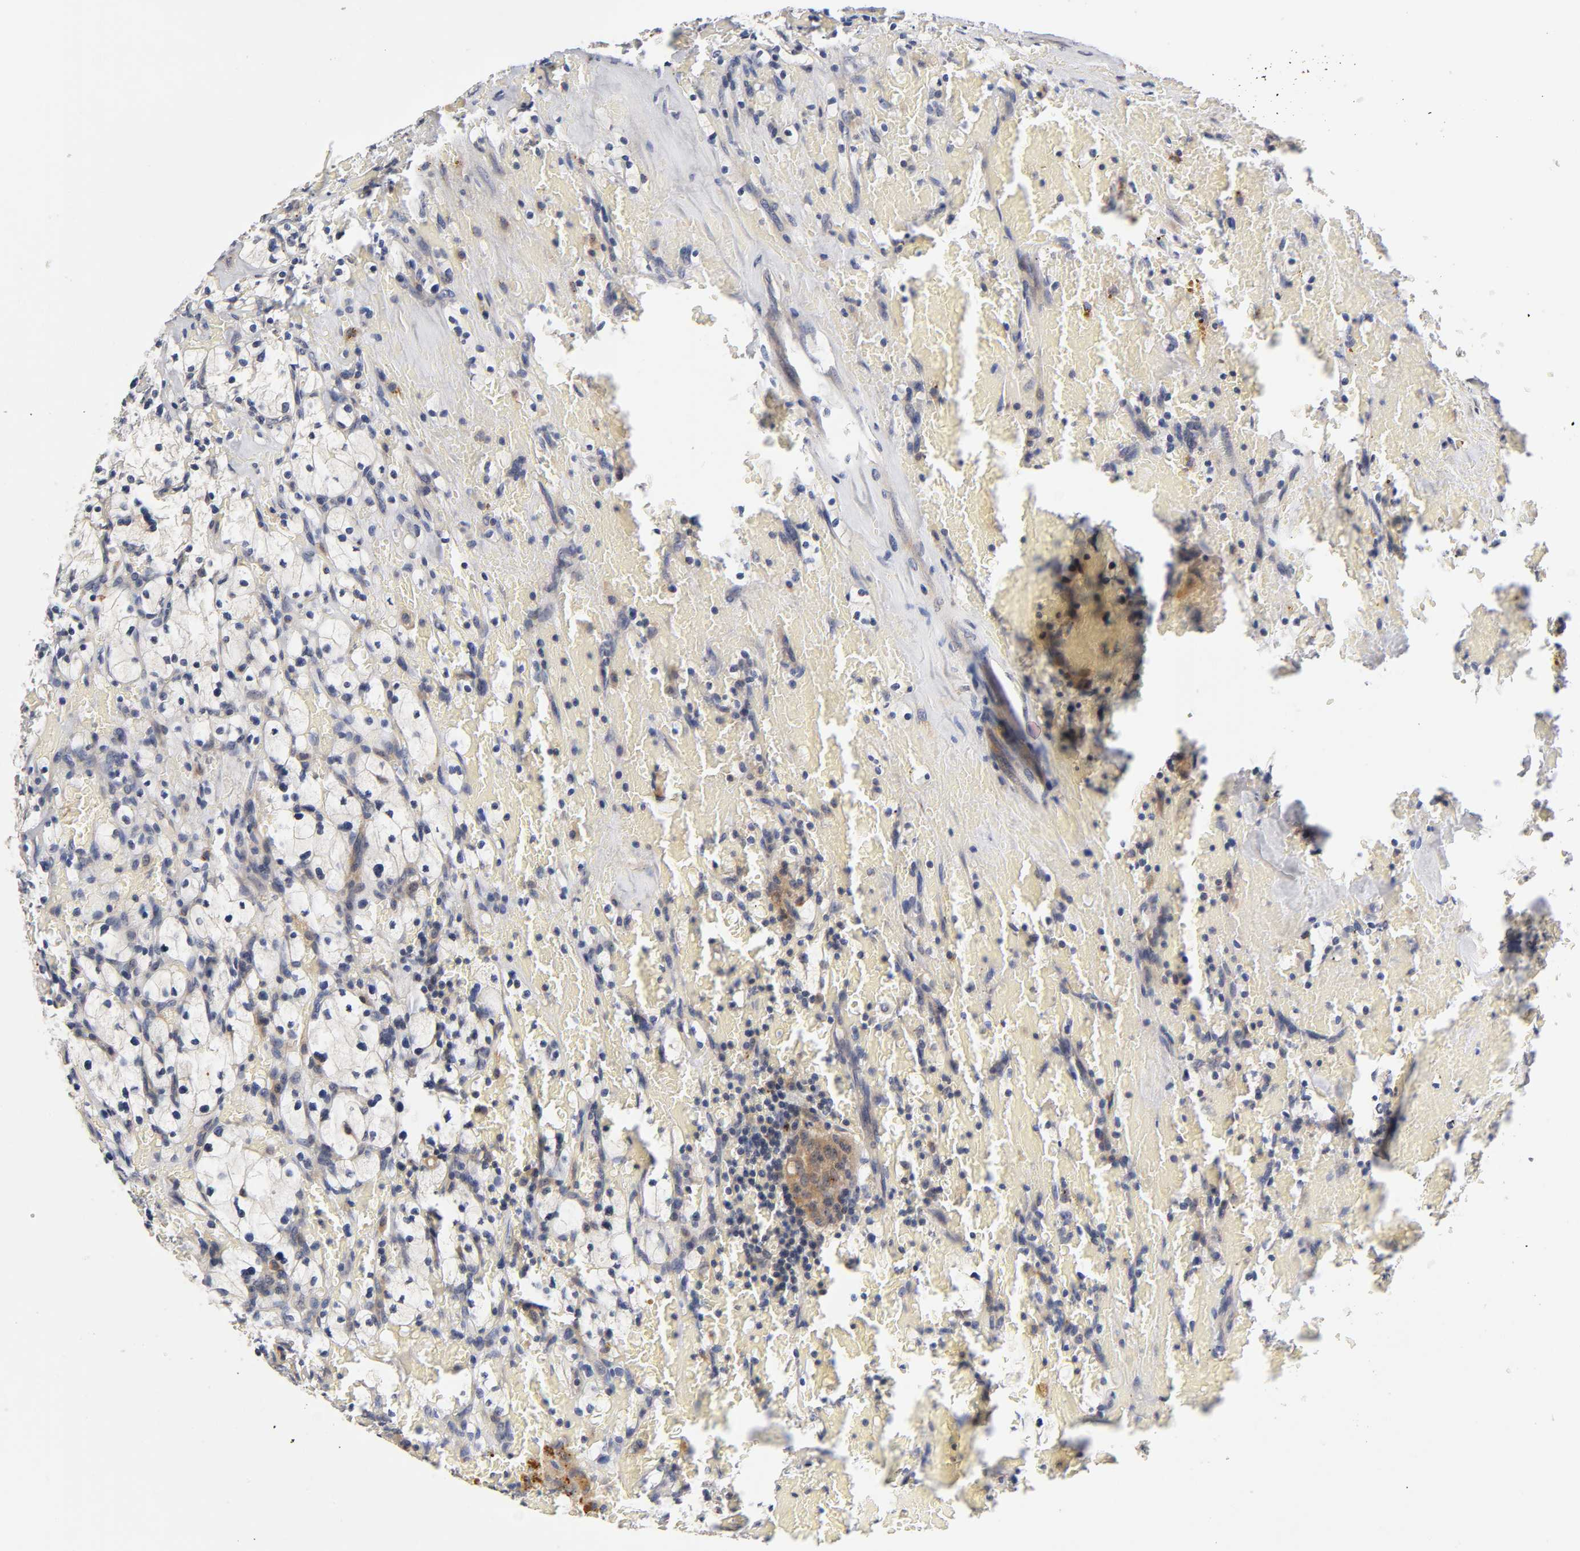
{"staining": {"intensity": "negative", "quantity": "none", "location": "none"}, "tissue": "renal cancer", "cell_type": "Tumor cells", "image_type": "cancer", "snomed": [{"axis": "morphology", "description": "Adenocarcinoma, NOS"}, {"axis": "topography", "description": "Kidney"}], "caption": "This is an immunohistochemistry histopathology image of human renal adenocarcinoma. There is no expression in tumor cells.", "gene": "RHOA", "patient": {"sex": "female", "age": 83}}